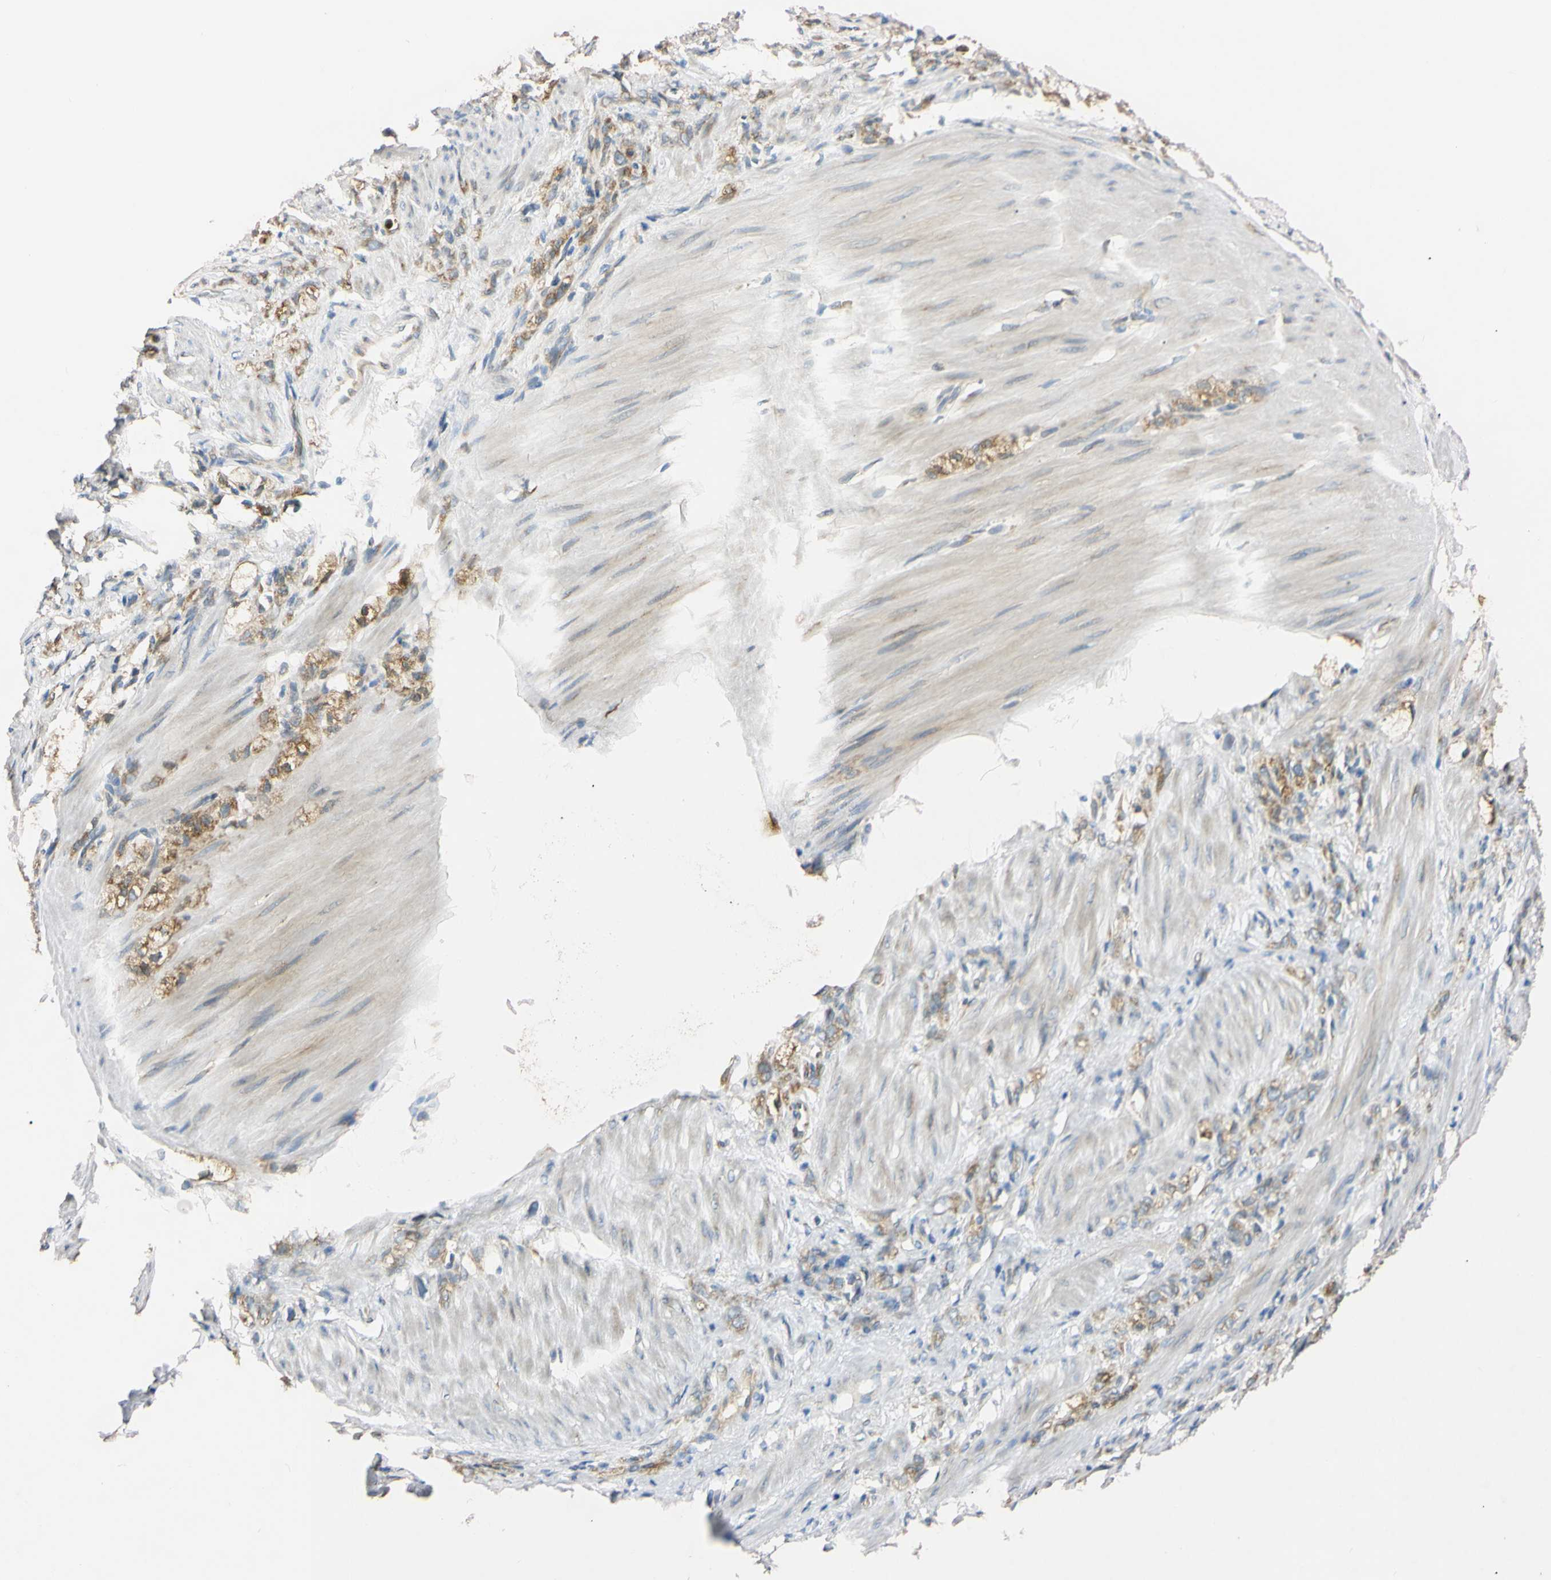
{"staining": {"intensity": "moderate", "quantity": ">75%", "location": "cytoplasmic/membranous"}, "tissue": "stomach cancer", "cell_type": "Tumor cells", "image_type": "cancer", "snomed": [{"axis": "morphology", "description": "Adenocarcinoma, NOS"}, {"axis": "topography", "description": "Stomach"}], "caption": "Immunohistochemistry of stomach adenocarcinoma displays medium levels of moderate cytoplasmic/membranous staining in about >75% of tumor cells.", "gene": "IER3IP1", "patient": {"sex": "male", "age": 82}}